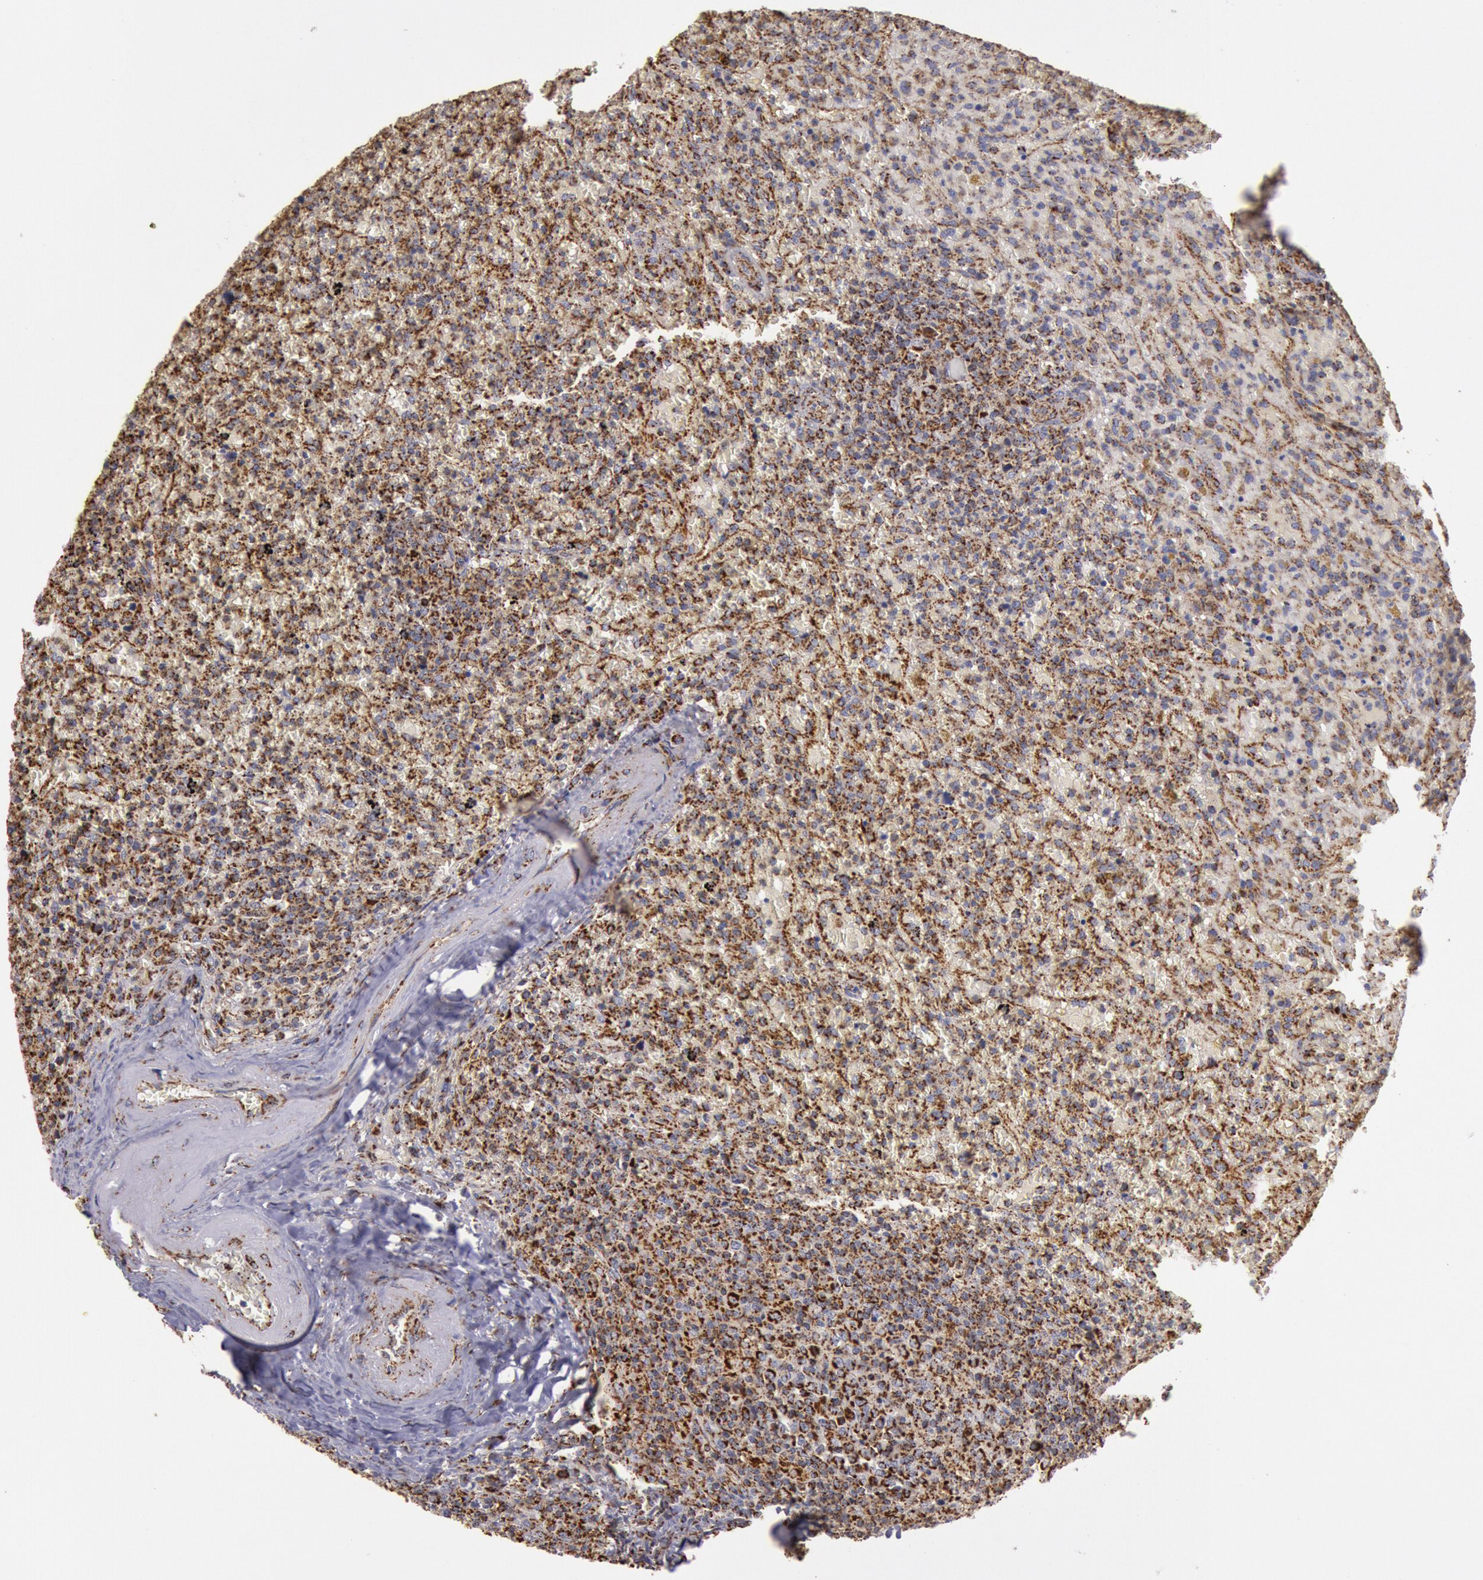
{"staining": {"intensity": "strong", "quantity": ">75%", "location": "cytoplasmic/membranous"}, "tissue": "lymphoma", "cell_type": "Tumor cells", "image_type": "cancer", "snomed": [{"axis": "morphology", "description": "Malignant lymphoma, non-Hodgkin's type, High grade"}, {"axis": "topography", "description": "Spleen"}, {"axis": "topography", "description": "Lymph node"}], "caption": "Lymphoma stained with DAB IHC exhibits high levels of strong cytoplasmic/membranous staining in about >75% of tumor cells.", "gene": "CYC1", "patient": {"sex": "female", "age": 70}}